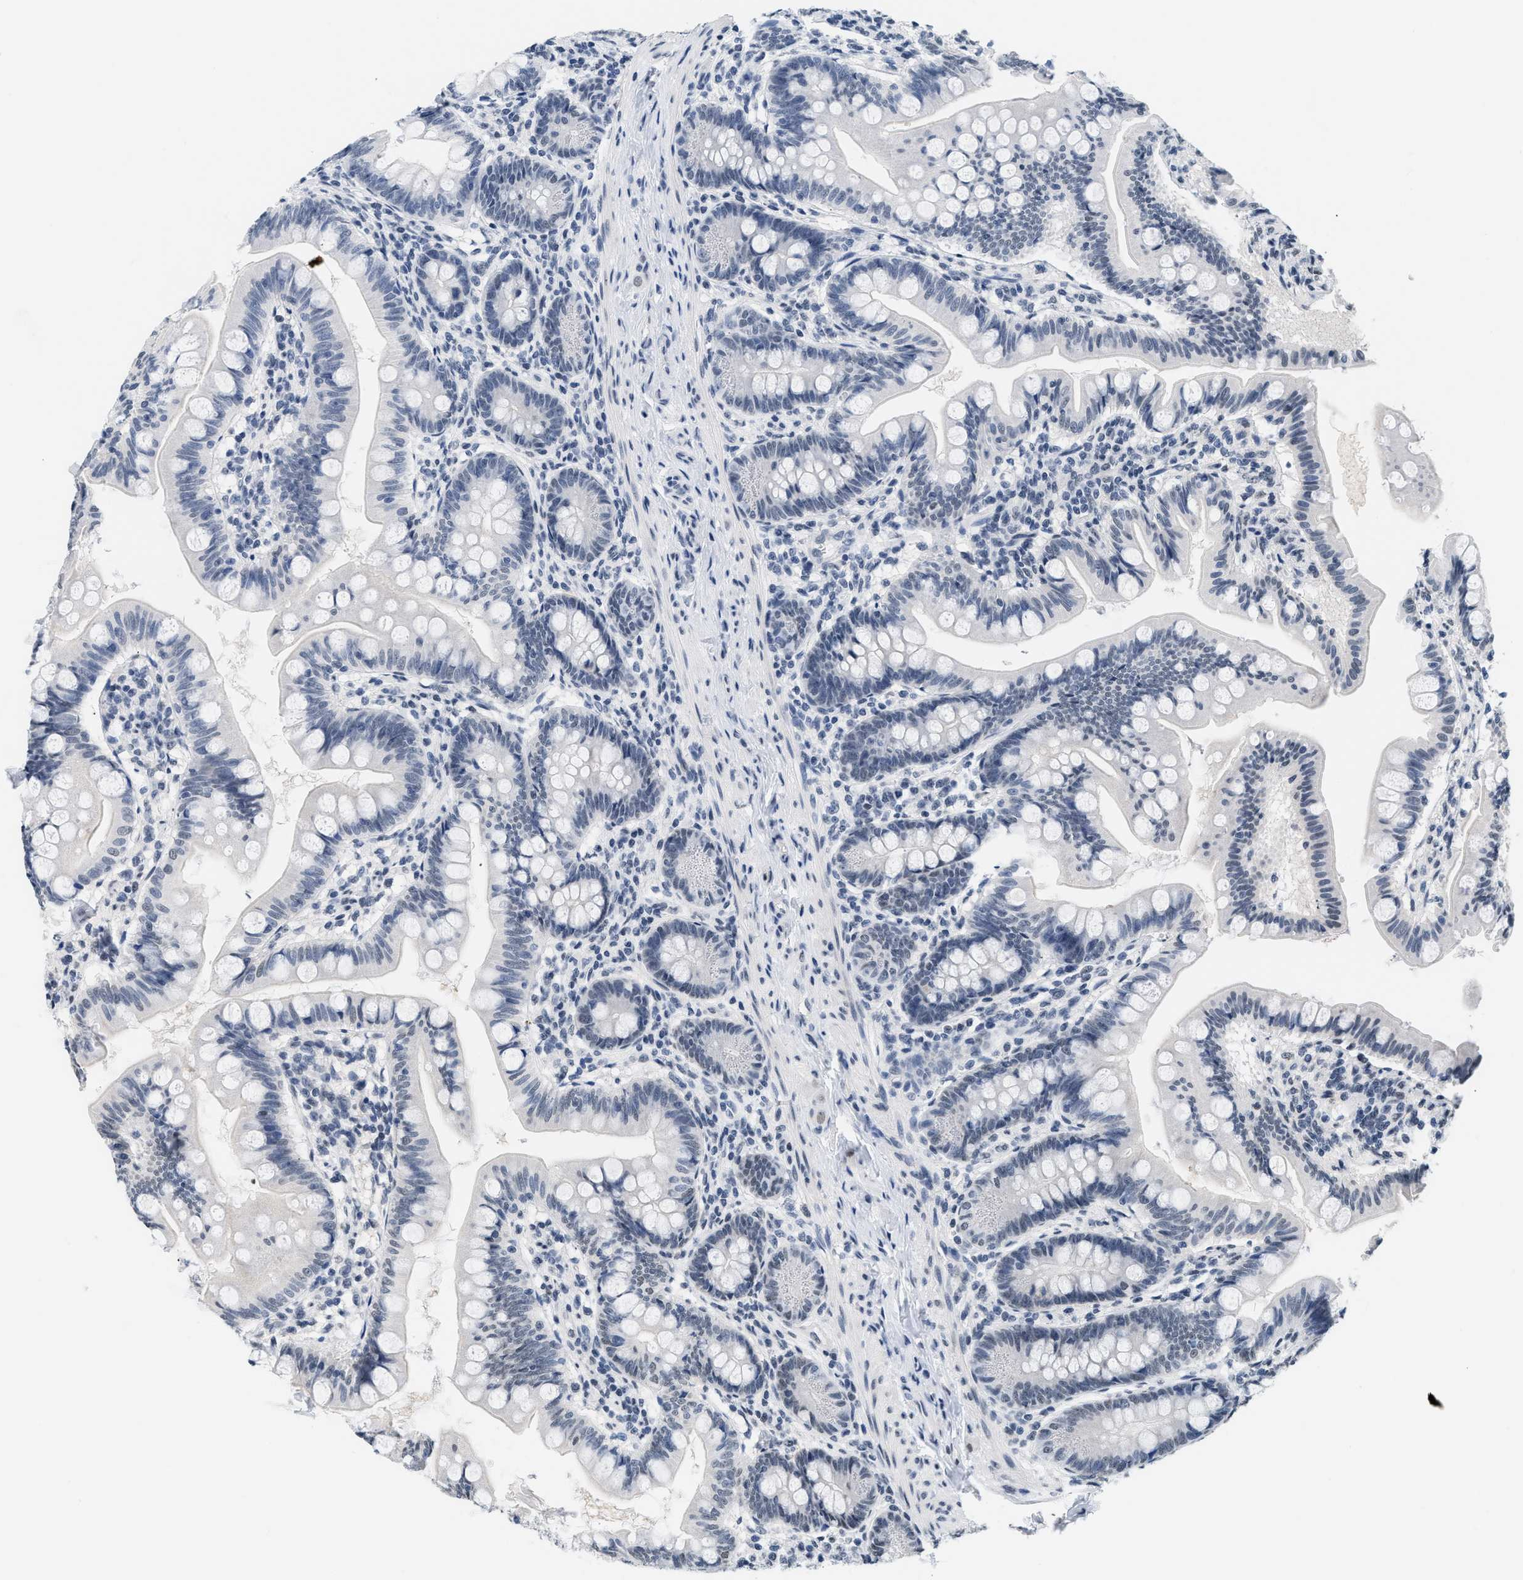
{"staining": {"intensity": "negative", "quantity": "none", "location": "none"}, "tissue": "small intestine", "cell_type": "Glandular cells", "image_type": "normal", "snomed": [{"axis": "morphology", "description": "Normal tissue, NOS"}, {"axis": "topography", "description": "Small intestine"}], "caption": "High power microscopy micrograph of an IHC histopathology image of benign small intestine, revealing no significant staining in glandular cells.", "gene": "RAF1", "patient": {"sex": "male", "age": 7}}